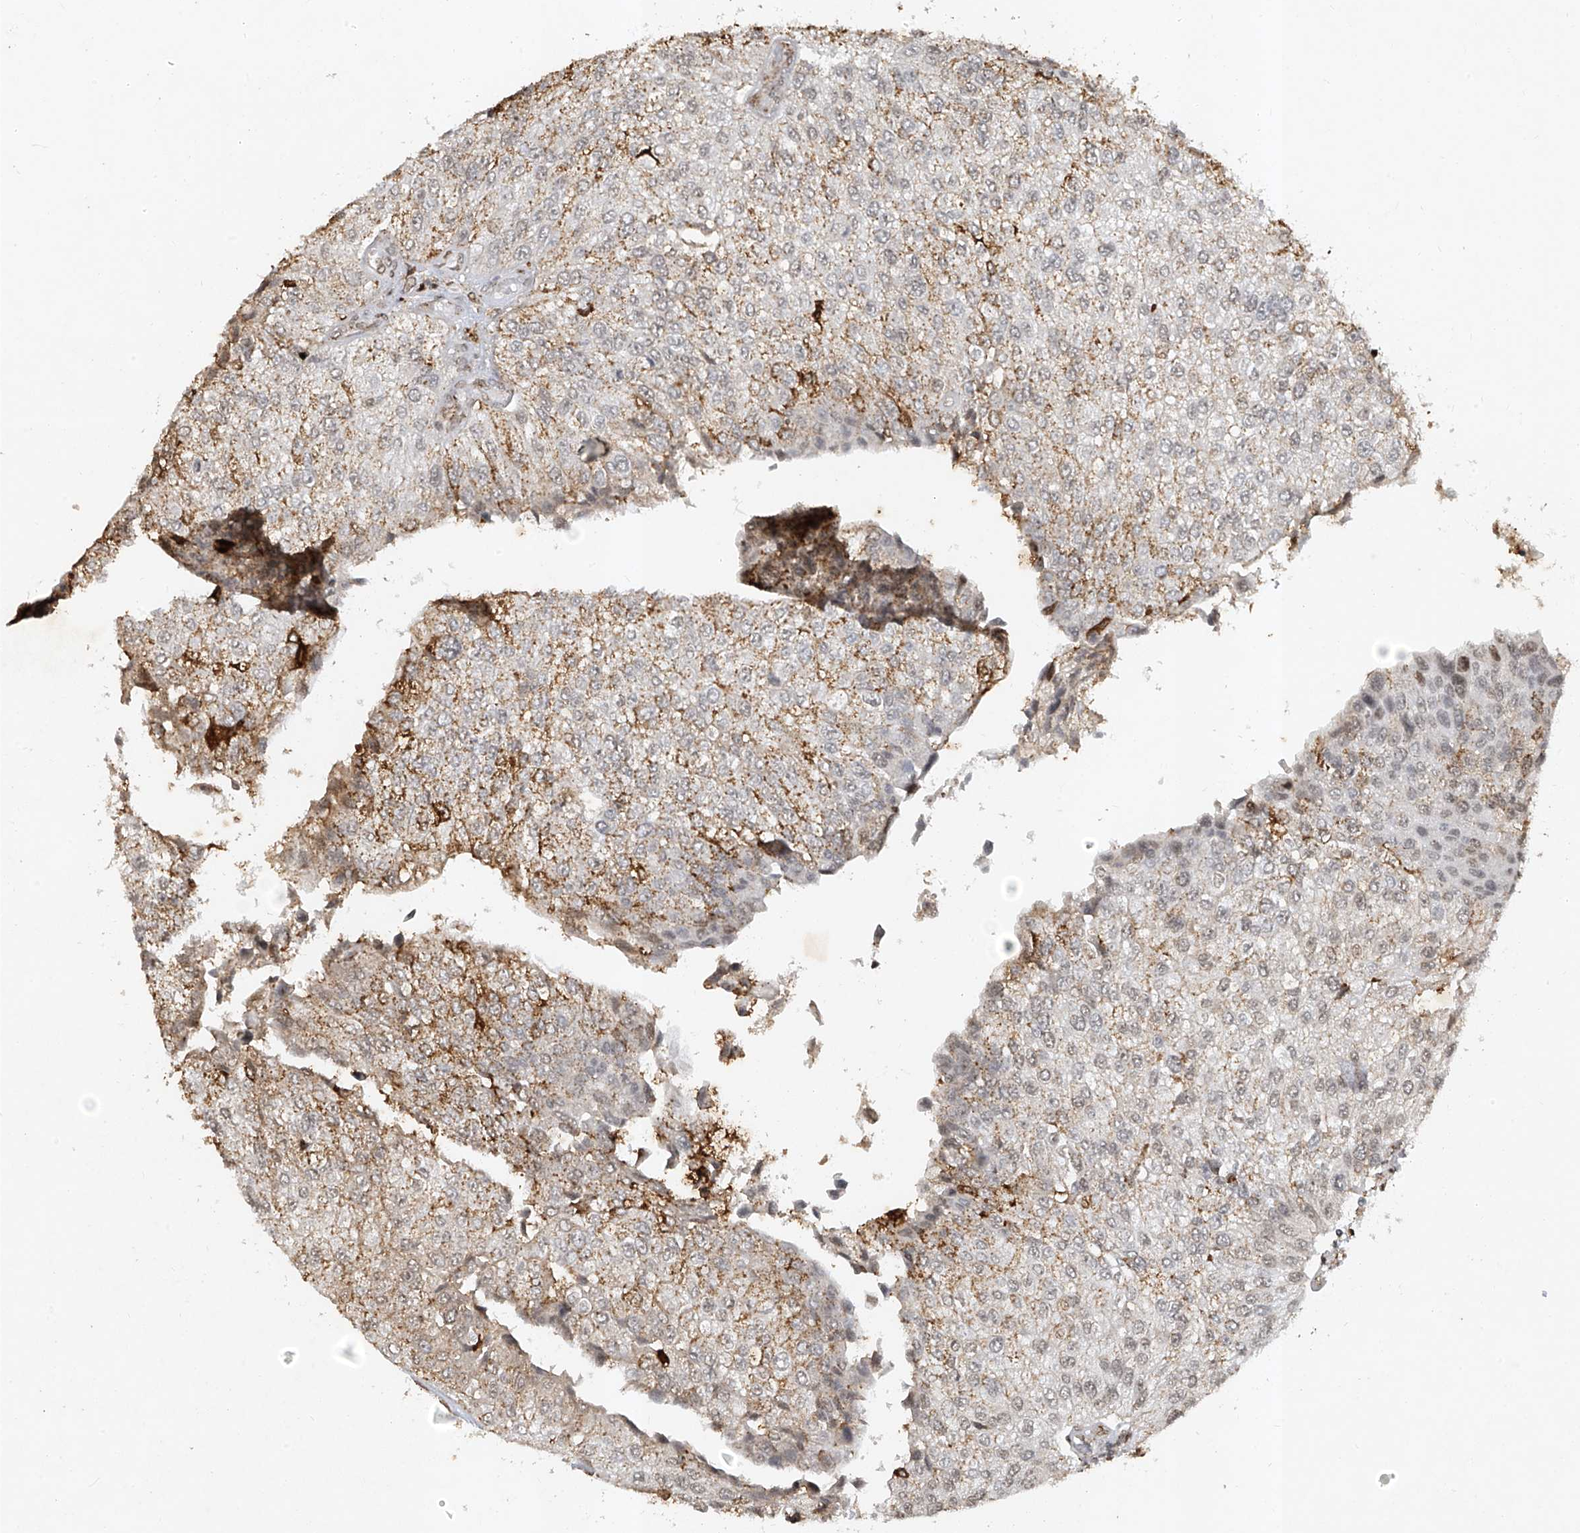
{"staining": {"intensity": "moderate", "quantity": "<25%", "location": "cytoplasmic/membranous"}, "tissue": "urothelial cancer", "cell_type": "Tumor cells", "image_type": "cancer", "snomed": [{"axis": "morphology", "description": "Urothelial carcinoma, High grade"}, {"axis": "topography", "description": "Kidney"}, {"axis": "topography", "description": "Urinary bladder"}], "caption": "Urothelial carcinoma (high-grade) tissue exhibits moderate cytoplasmic/membranous staining in approximately <25% of tumor cells, visualized by immunohistochemistry.", "gene": "ATRIP", "patient": {"sex": "male", "age": 77}}